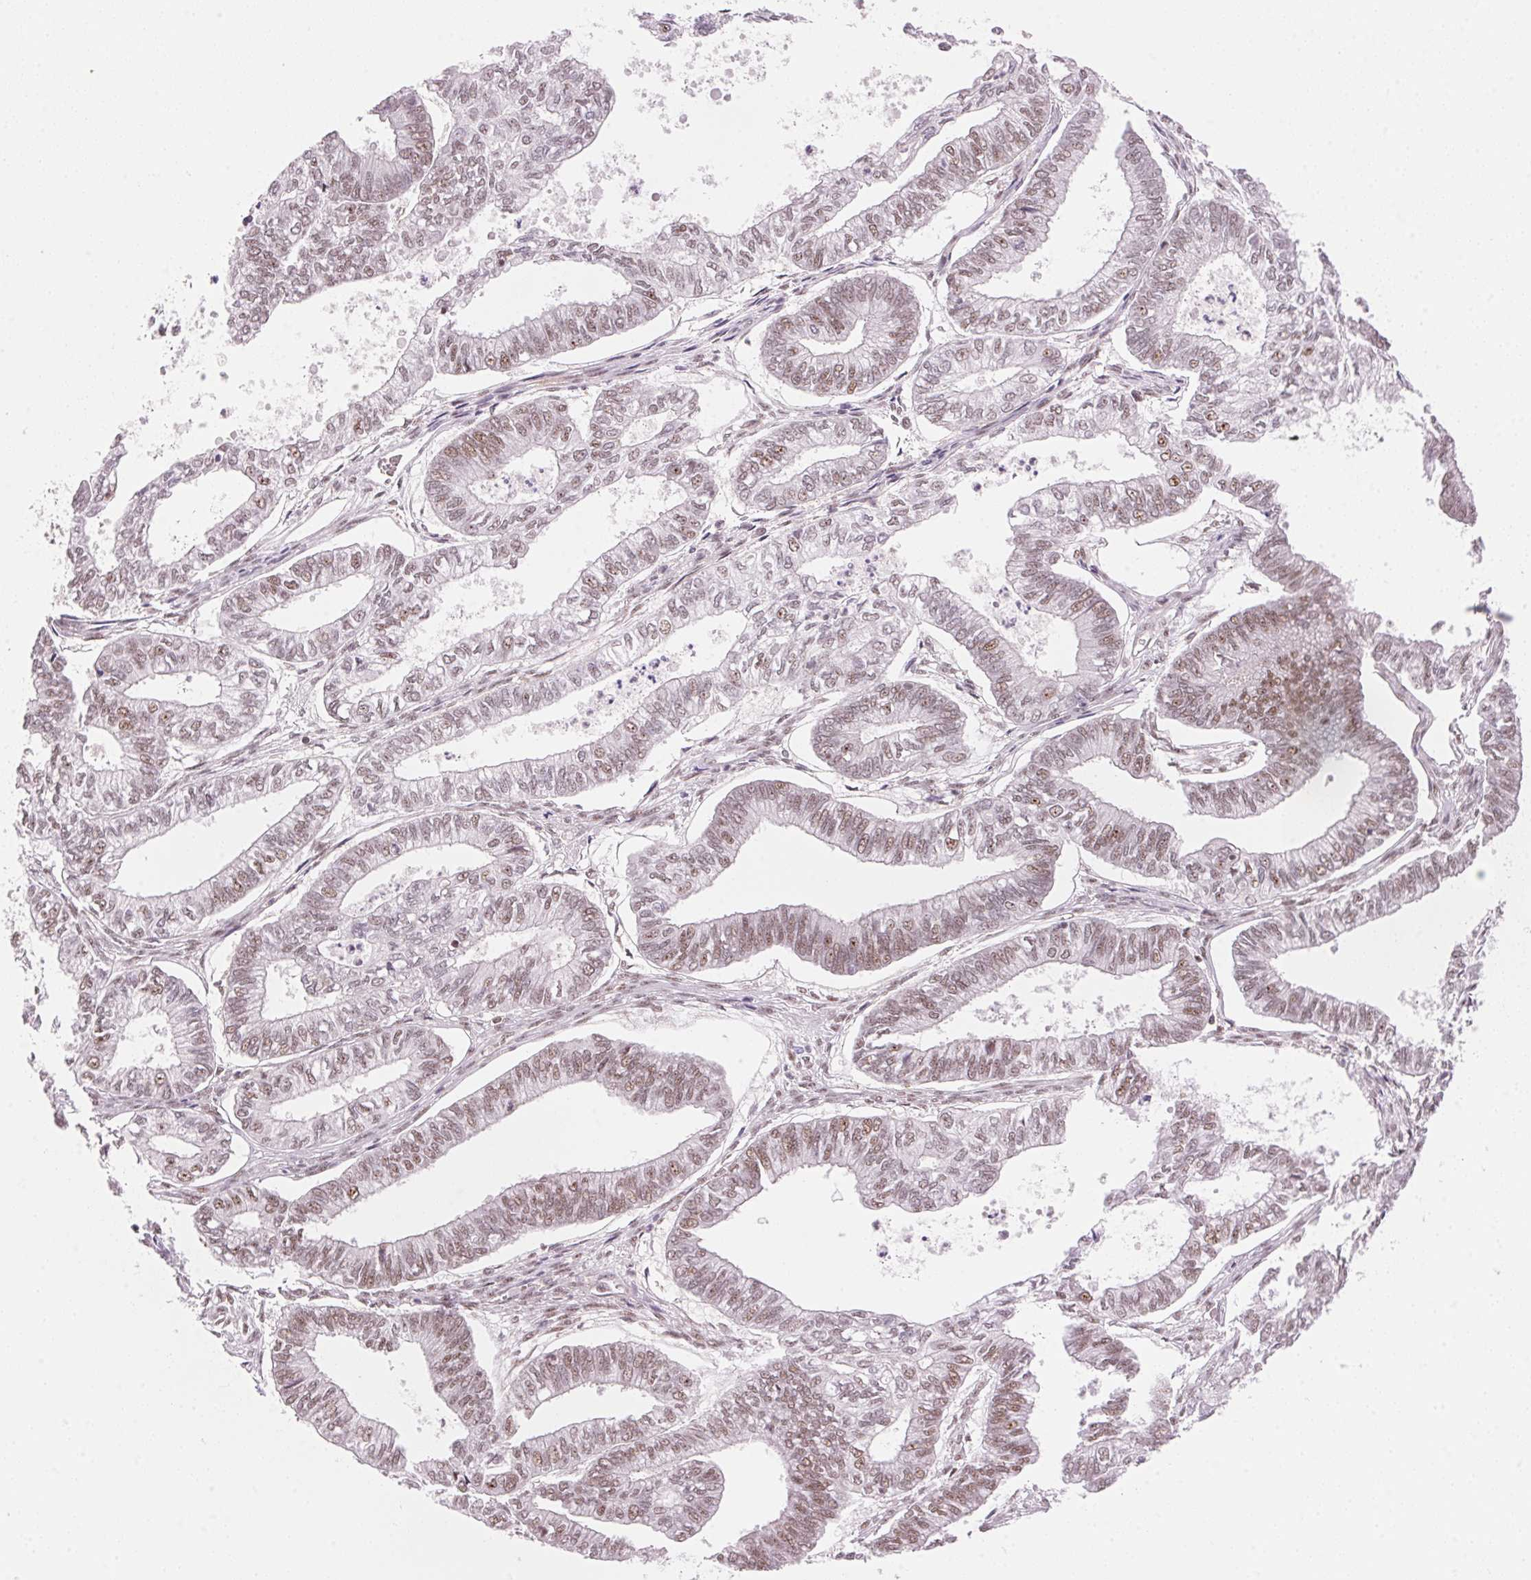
{"staining": {"intensity": "weak", "quantity": "25%-75%", "location": "nuclear"}, "tissue": "ovarian cancer", "cell_type": "Tumor cells", "image_type": "cancer", "snomed": [{"axis": "morphology", "description": "Carcinoma, endometroid"}, {"axis": "topography", "description": "Ovary"}], "caption": "Protein staining by IHC exhibits weak nuclear expression in approximately 25%-75% of tumor cells in ovarian cancer (endometroid carcinoma). (DAB IHC, brown staining for protein, blue staining for nuclei).", "gene": "HNRNPDL", "patient": {"sex": "female", "age": 64}}